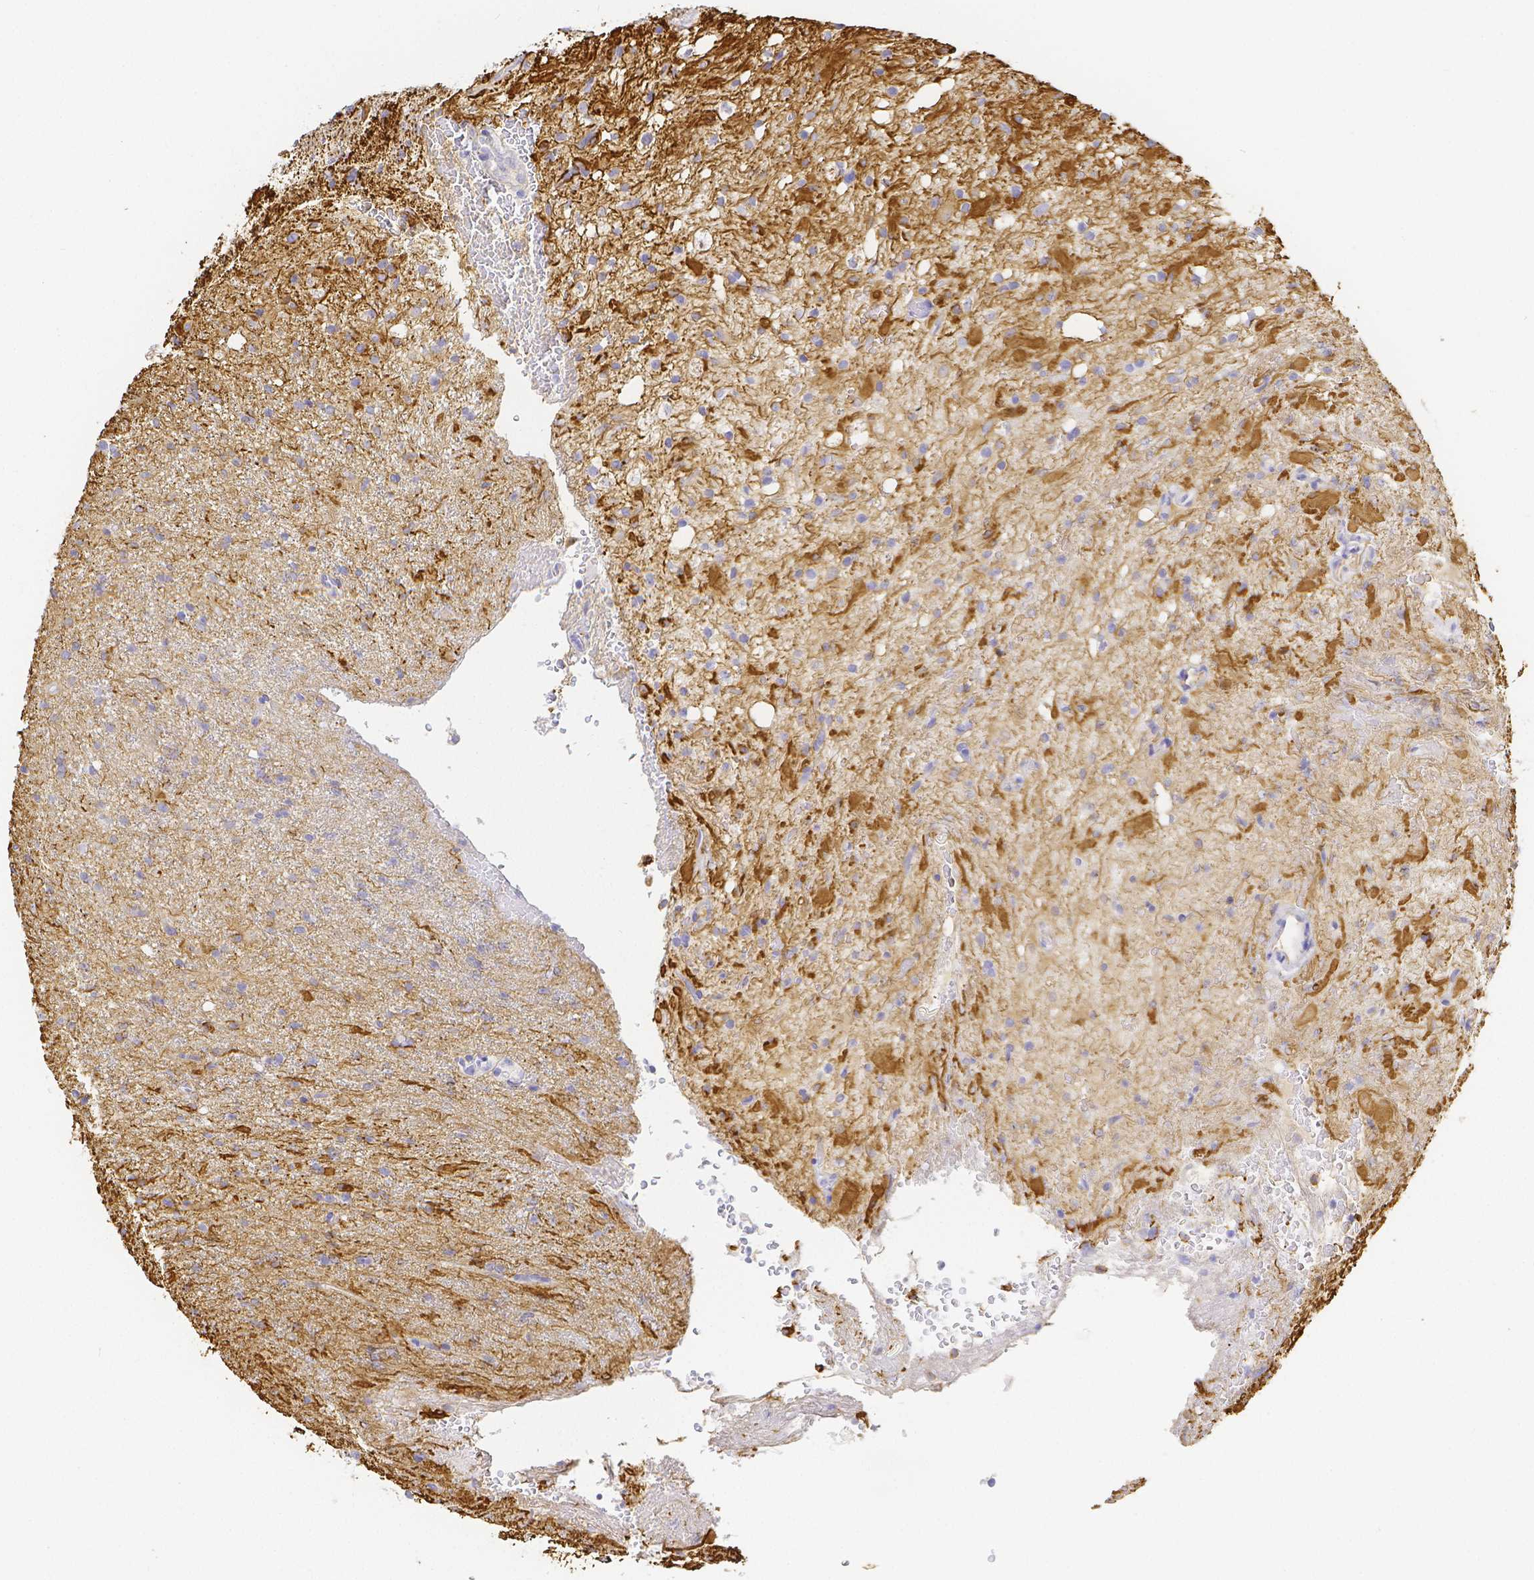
{"staining": {"intensity": "moderate", "quantity": ">75%", "location": "cytoplasmic/membranous"}, "tissue": "glioma", "cell_type": "Tumor cells", "image_type": "cancer", "snomed": [{"axis": "morphology", "description": "Glioma, malignant, Low grade"}, {"axis": "topography", "description": "Brain"}], "caption": "Brown immunohistochemical staining in human malignant glioma (low-grade) shows moderate cytoplasmic/membranous positivity in about >75% of tumor cells.", "gene": "SMURF1", "patient": {"sex": "female", "age": 33}}